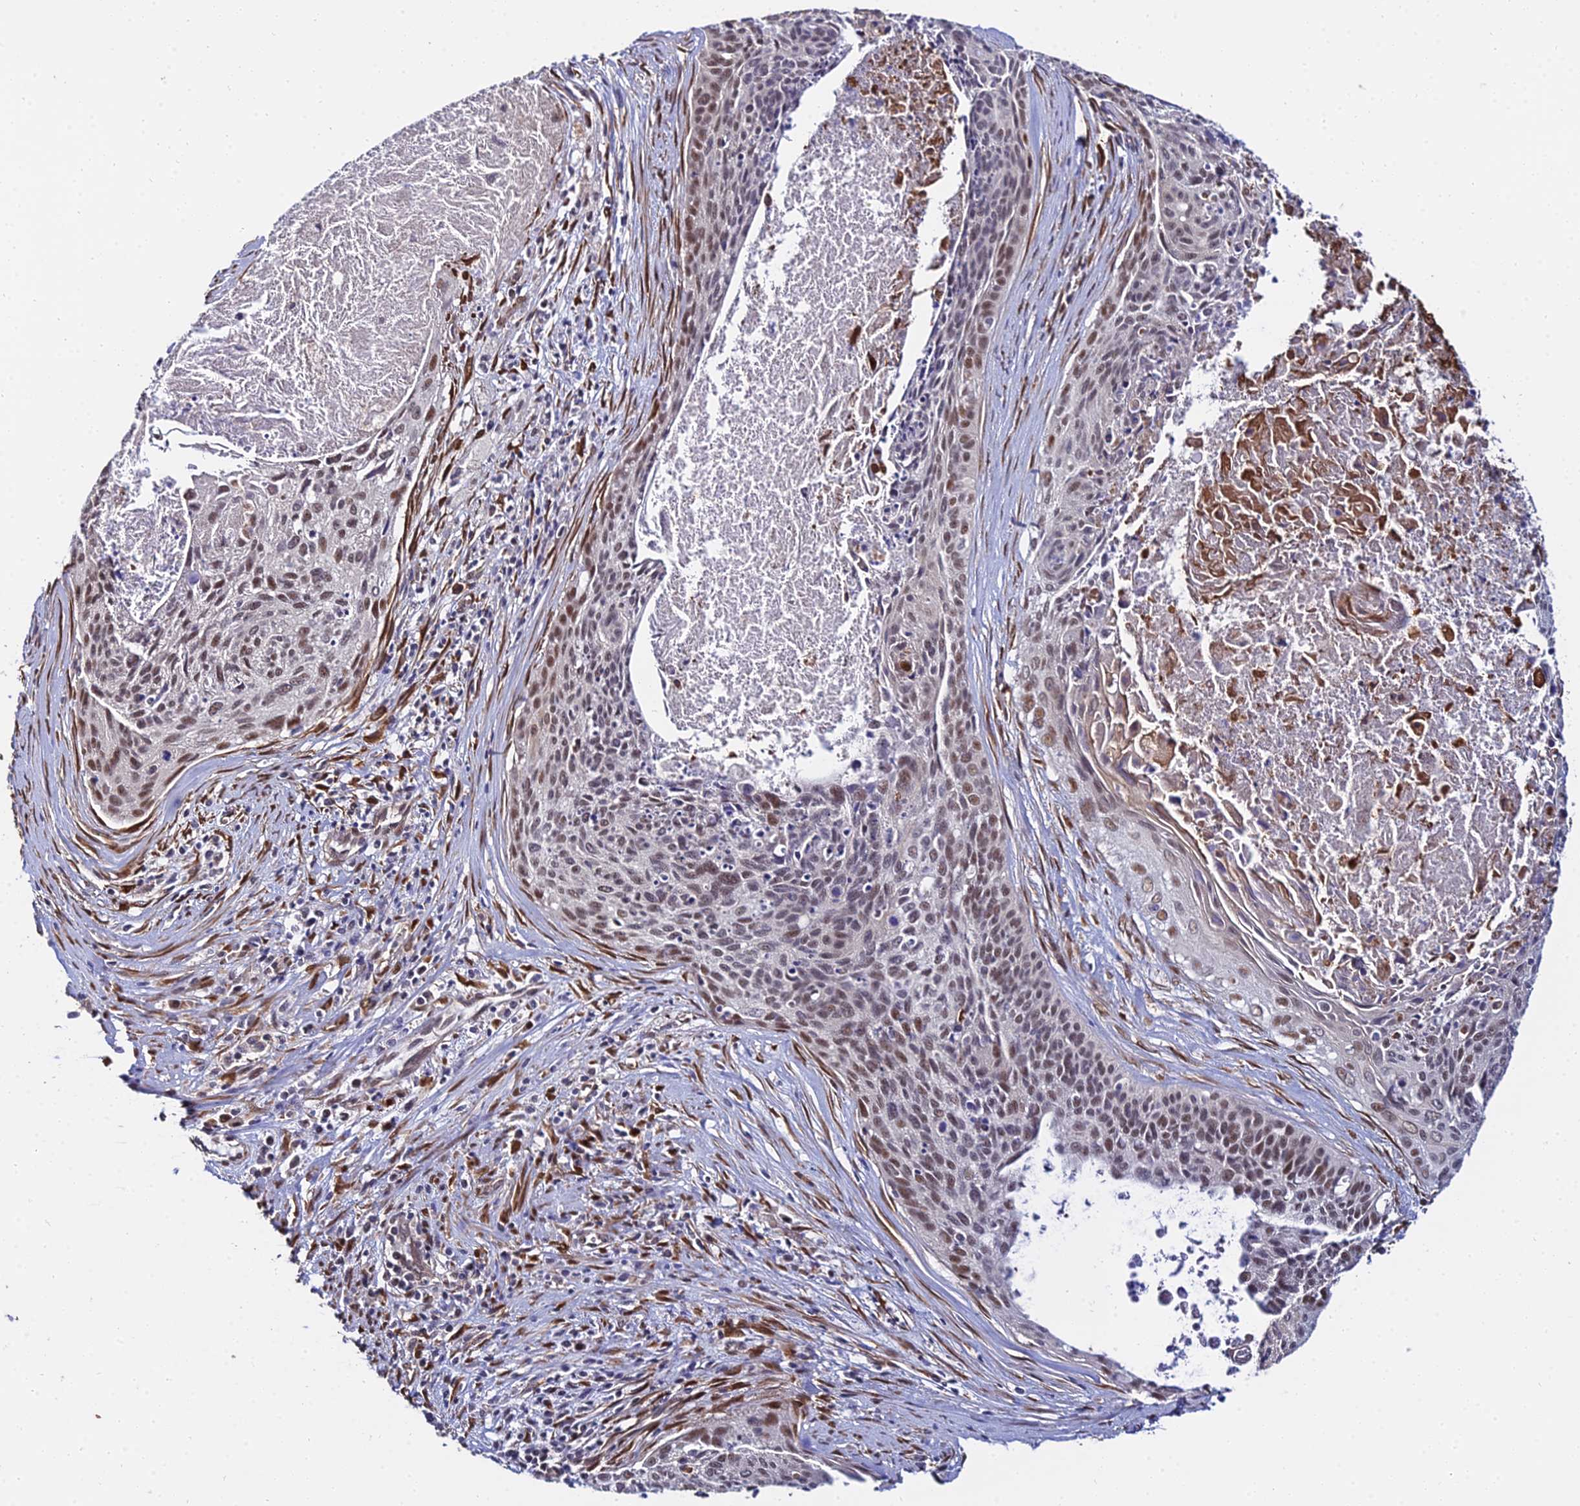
{"staining": {"intensity": "weak", "quantity": "25%-75%", "location": "nuclear"}, "tissue": "cervical cancer", "cell_type": "Tumor cells", "image_type": "cancer", "snomed": [{"axis": "morphology", "description": "Squamous cell carcinoma, NOS"}, {"axis": "topography", "description": "Cervix"}], "caption": "Brown immunohistochemical staining in human cervical cancer displays weak nuclear staining in about 25%-75% of tumor cells. (Brightfield microscopy of DAB IHC at high magnification).", "gene": "BCL9", "patient": {"sex": "female", "age": 55}}